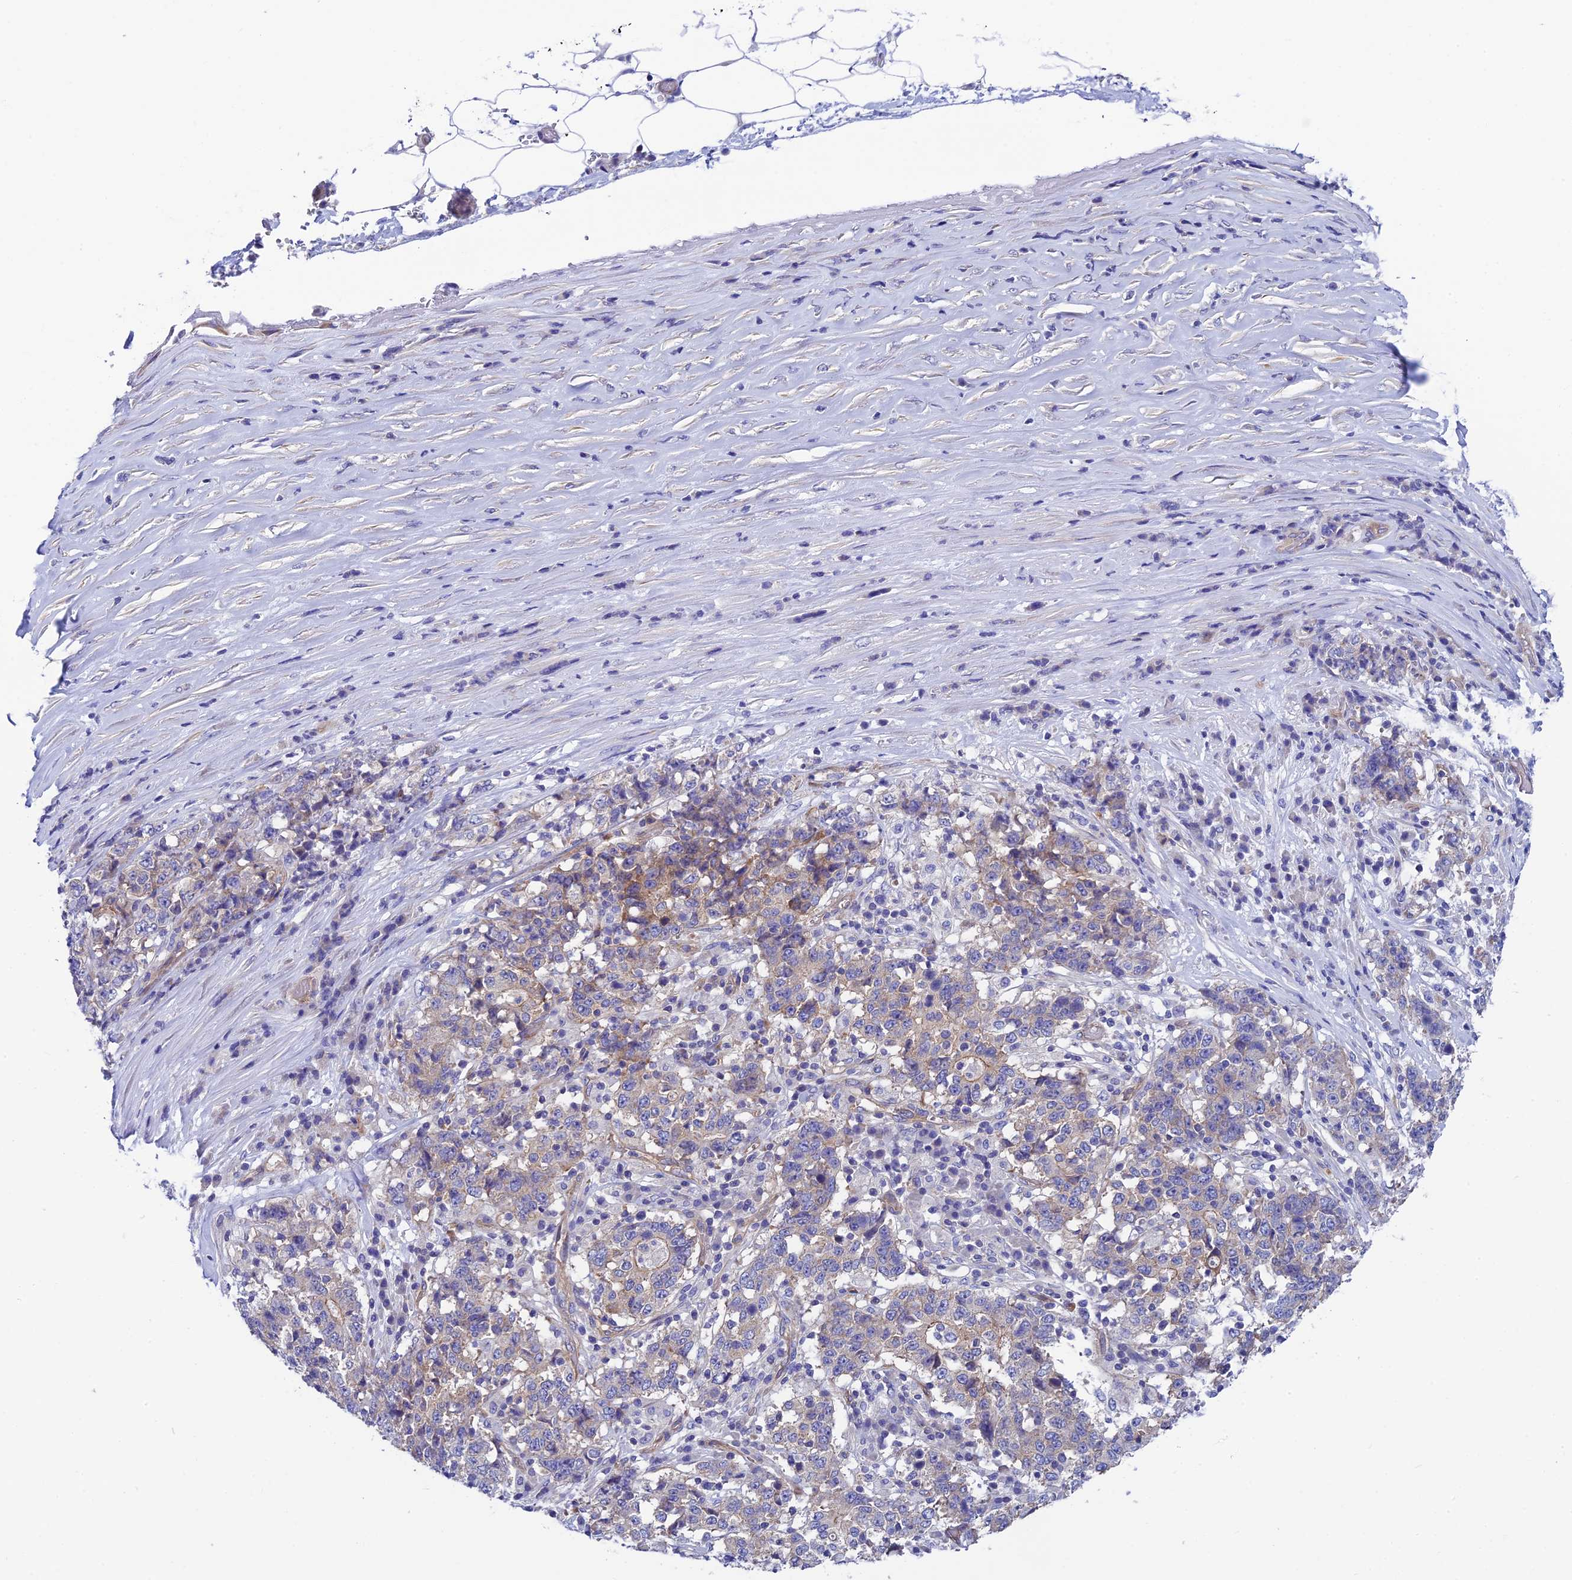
{"staining": {"intensity": "negative", "quantity": "none", "location": "none"}, "tissue": "stomach cancer", "cell_type": "Tumor cells", "image_type": "cancer", "snomed": [{"axis": "morphology", "description": "Adenocarcinoma, NOS"}, {"axis": "topography", "description": "Stomach"}], "caption": "IHC micrograph of neoplastic tissue: stomach cancer stained with DAB (3,3'-diaminobenzidine) exhibits no significant protein expression in tumor cells. Nuclei are stained in blue.", "gene": "PPFIA3", "patient": {"sex": "male", "age": 59}}